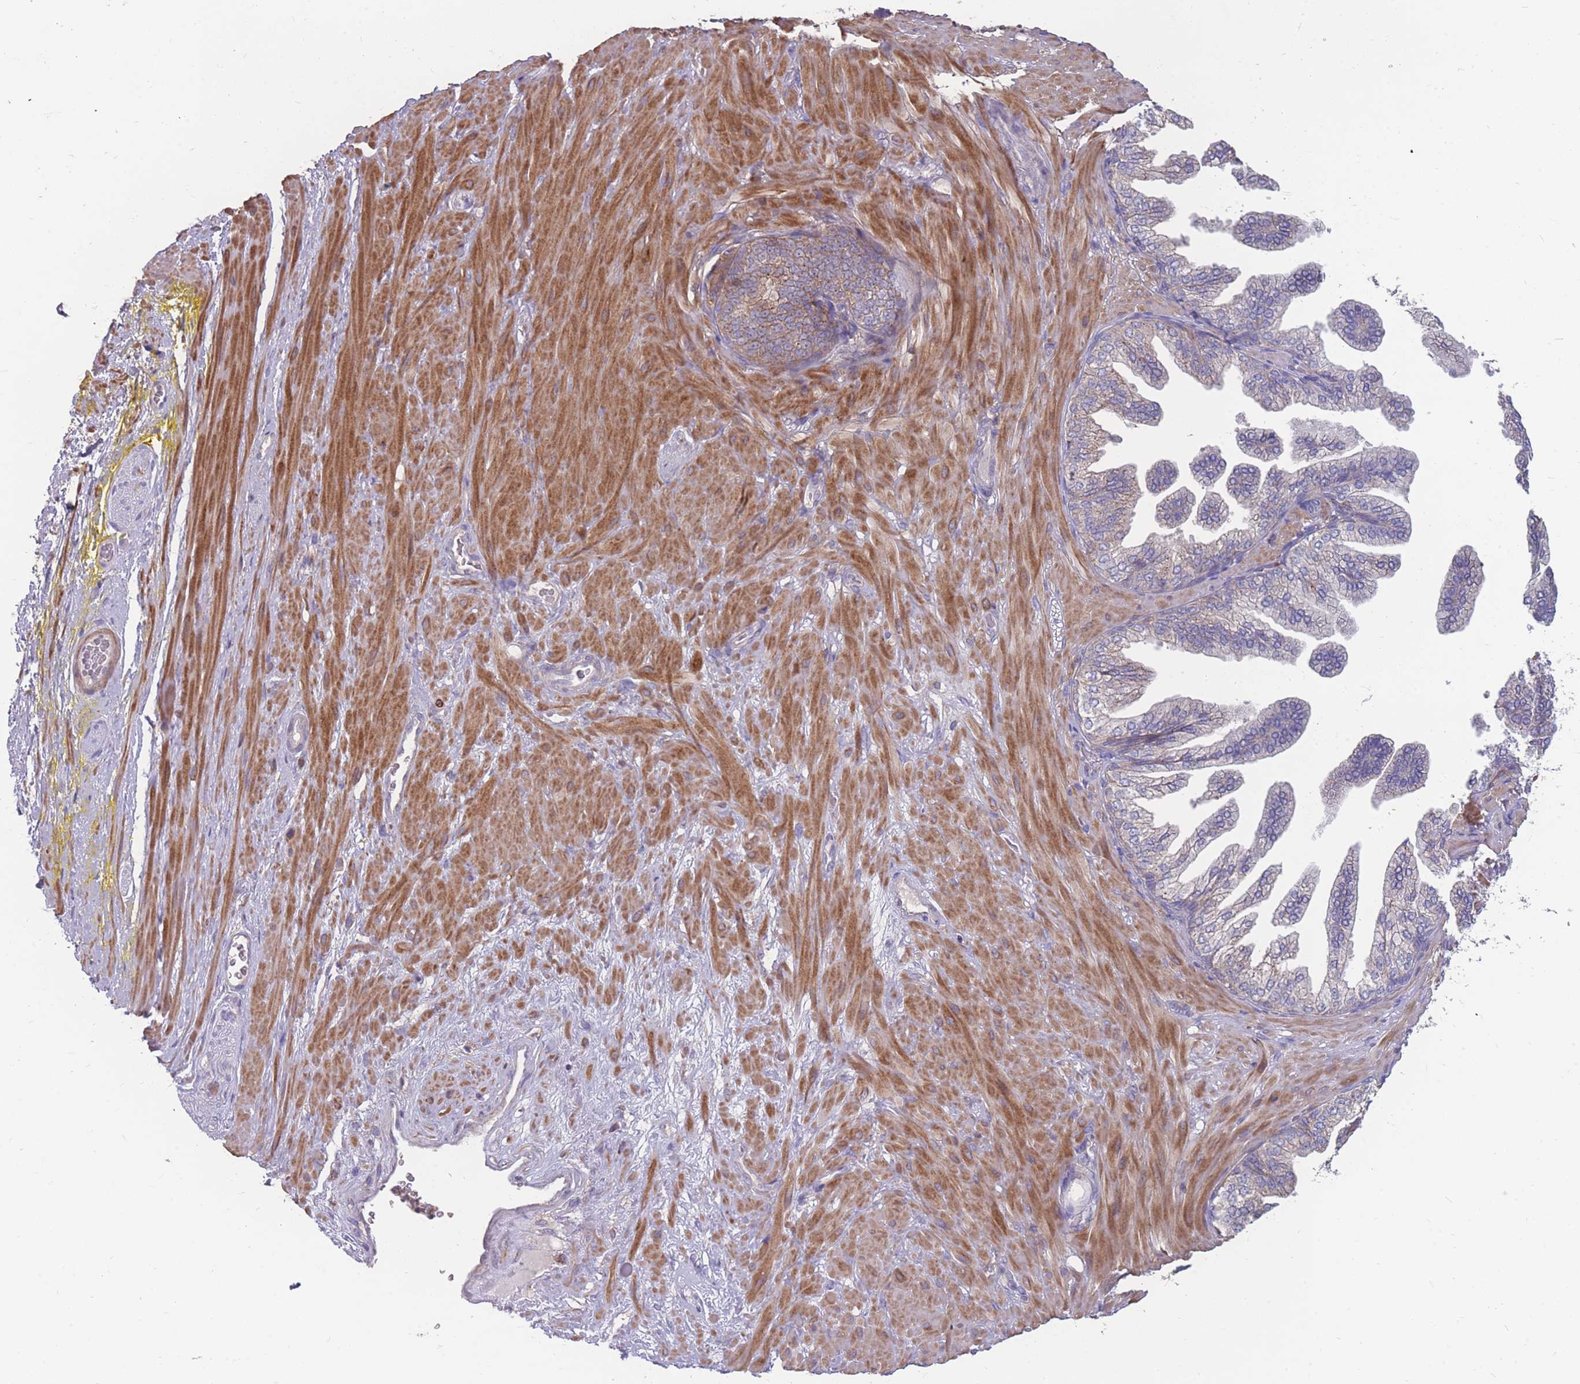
{"staining": {"intensity": "negative", "quantity": "none", "location": "none"}, "tissue": "soft tissue", "cell_type": "Chondrocytes", "image_type": "normal", "snomed": [{"axis": "morphology", "description": "Normal tissue, NOS"}, {"axis": "morphology", "description": "Adenocarcinoma, Low grade"}, {"axis": "topography", "description": "Prostate"}, {"axis": "topography", "description": "Peripheral nerve tissue"}], "caption": "IHC photomicrograph of unremarkable soft tissue: soft tissue stained with DAB (3,3'-diaminobenzidine) shows no significant protein staining in chondrocytes.", "gene": "CD33", "patient": {"sex": "male", "age": 63}}